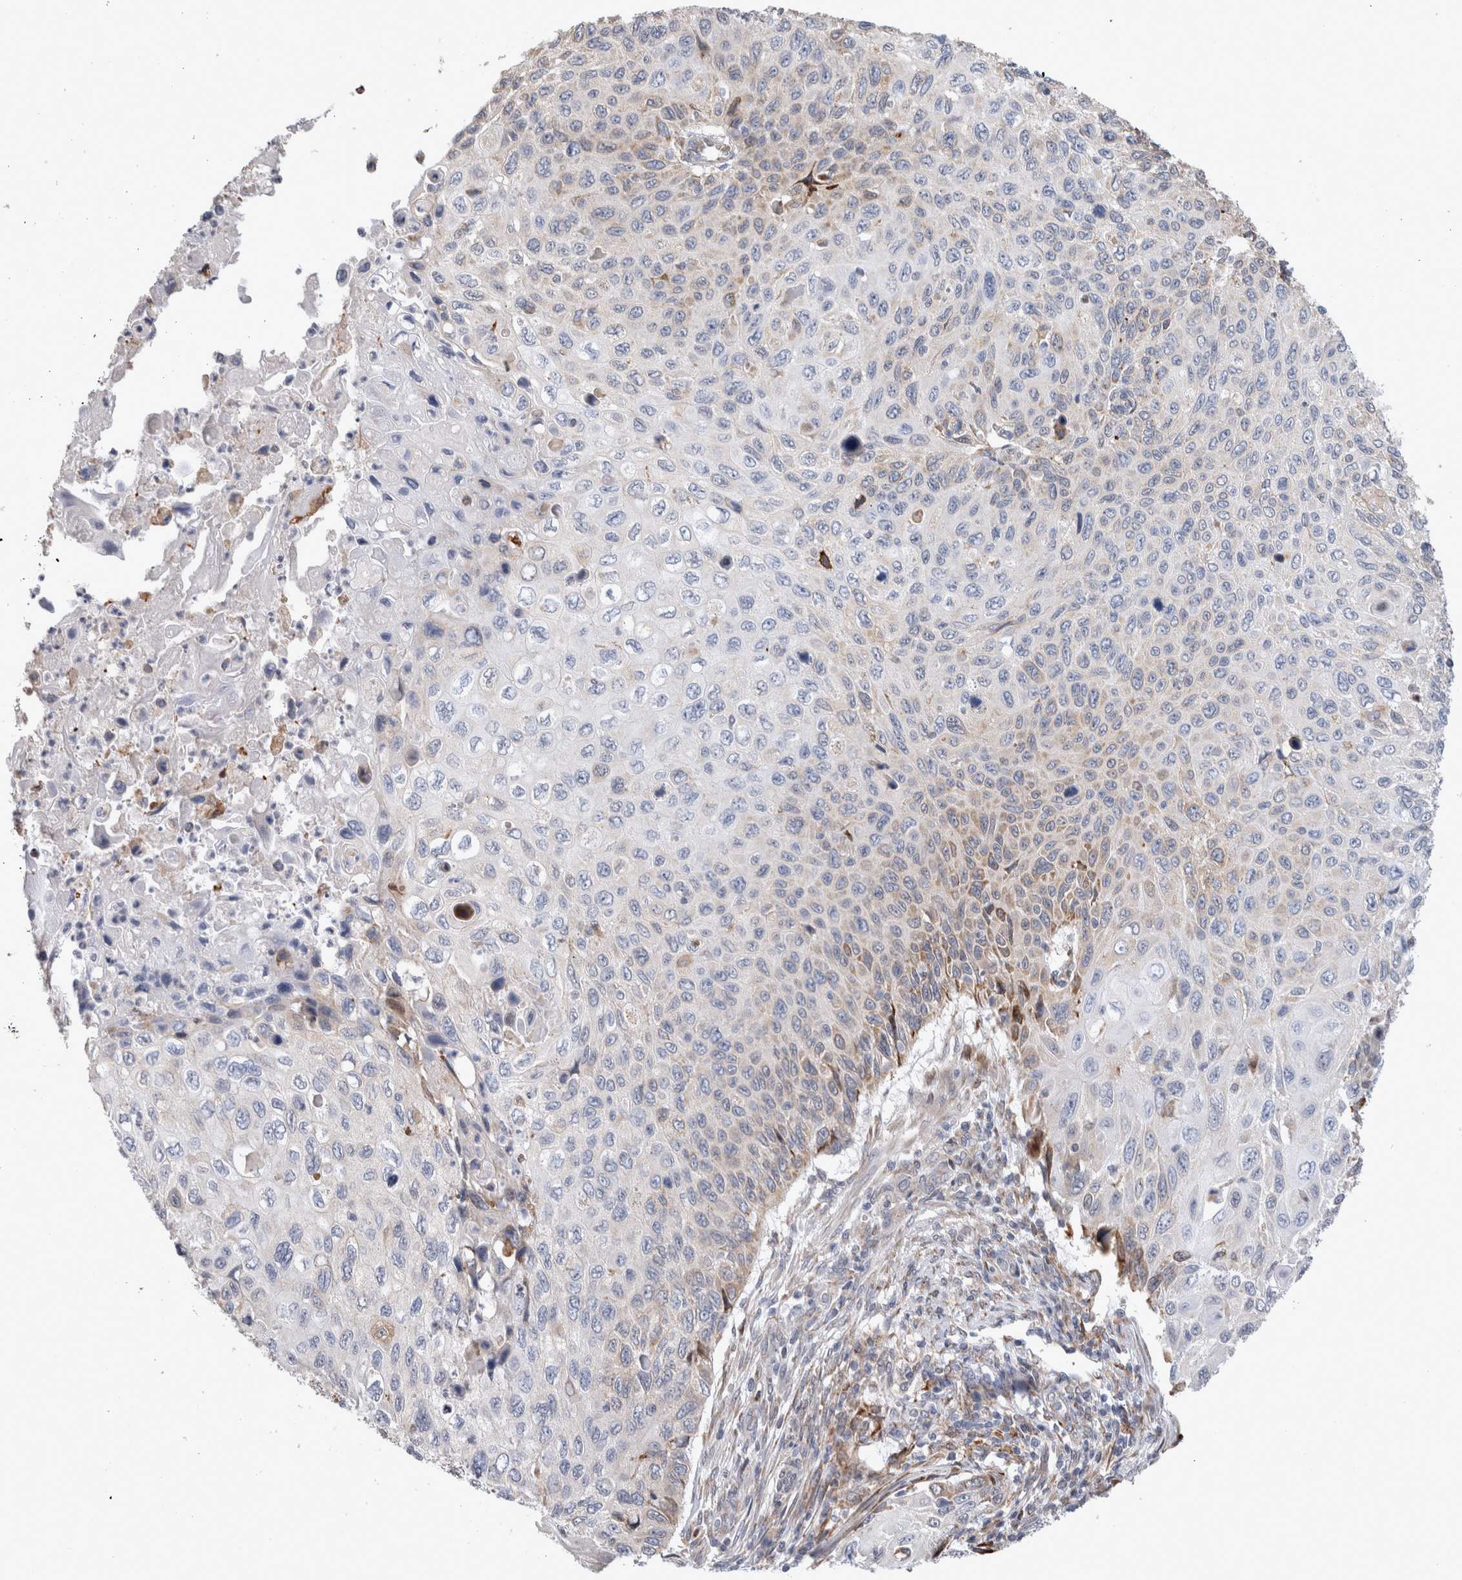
{"staining": {"intensity": "moderate", "quantity": "<25%", "location": "cytoplasmic/membranous"}, "tissue": "cervical cancer", "cell_type": "Tumor cells", "image_type": "cancer", "snomed": [{"axis": "morphology", "description": "Squamous cell carcinoma, NOS"}, {"axis": "topography", "description": "Cervix"}], "caption": "Immunohistochemical staining of human cervical cancer (squamous cell carcinoma) shows low levels of moderate cytoplasmic/membranous positivity in about <25% of tumor cells. Using DAB (brown) and hematoxylin (blue) stains, captured at high magnification using brightfield microscopy.", "gene": "TRMT9B", "patient": {"sex": "female", "age": 70}}